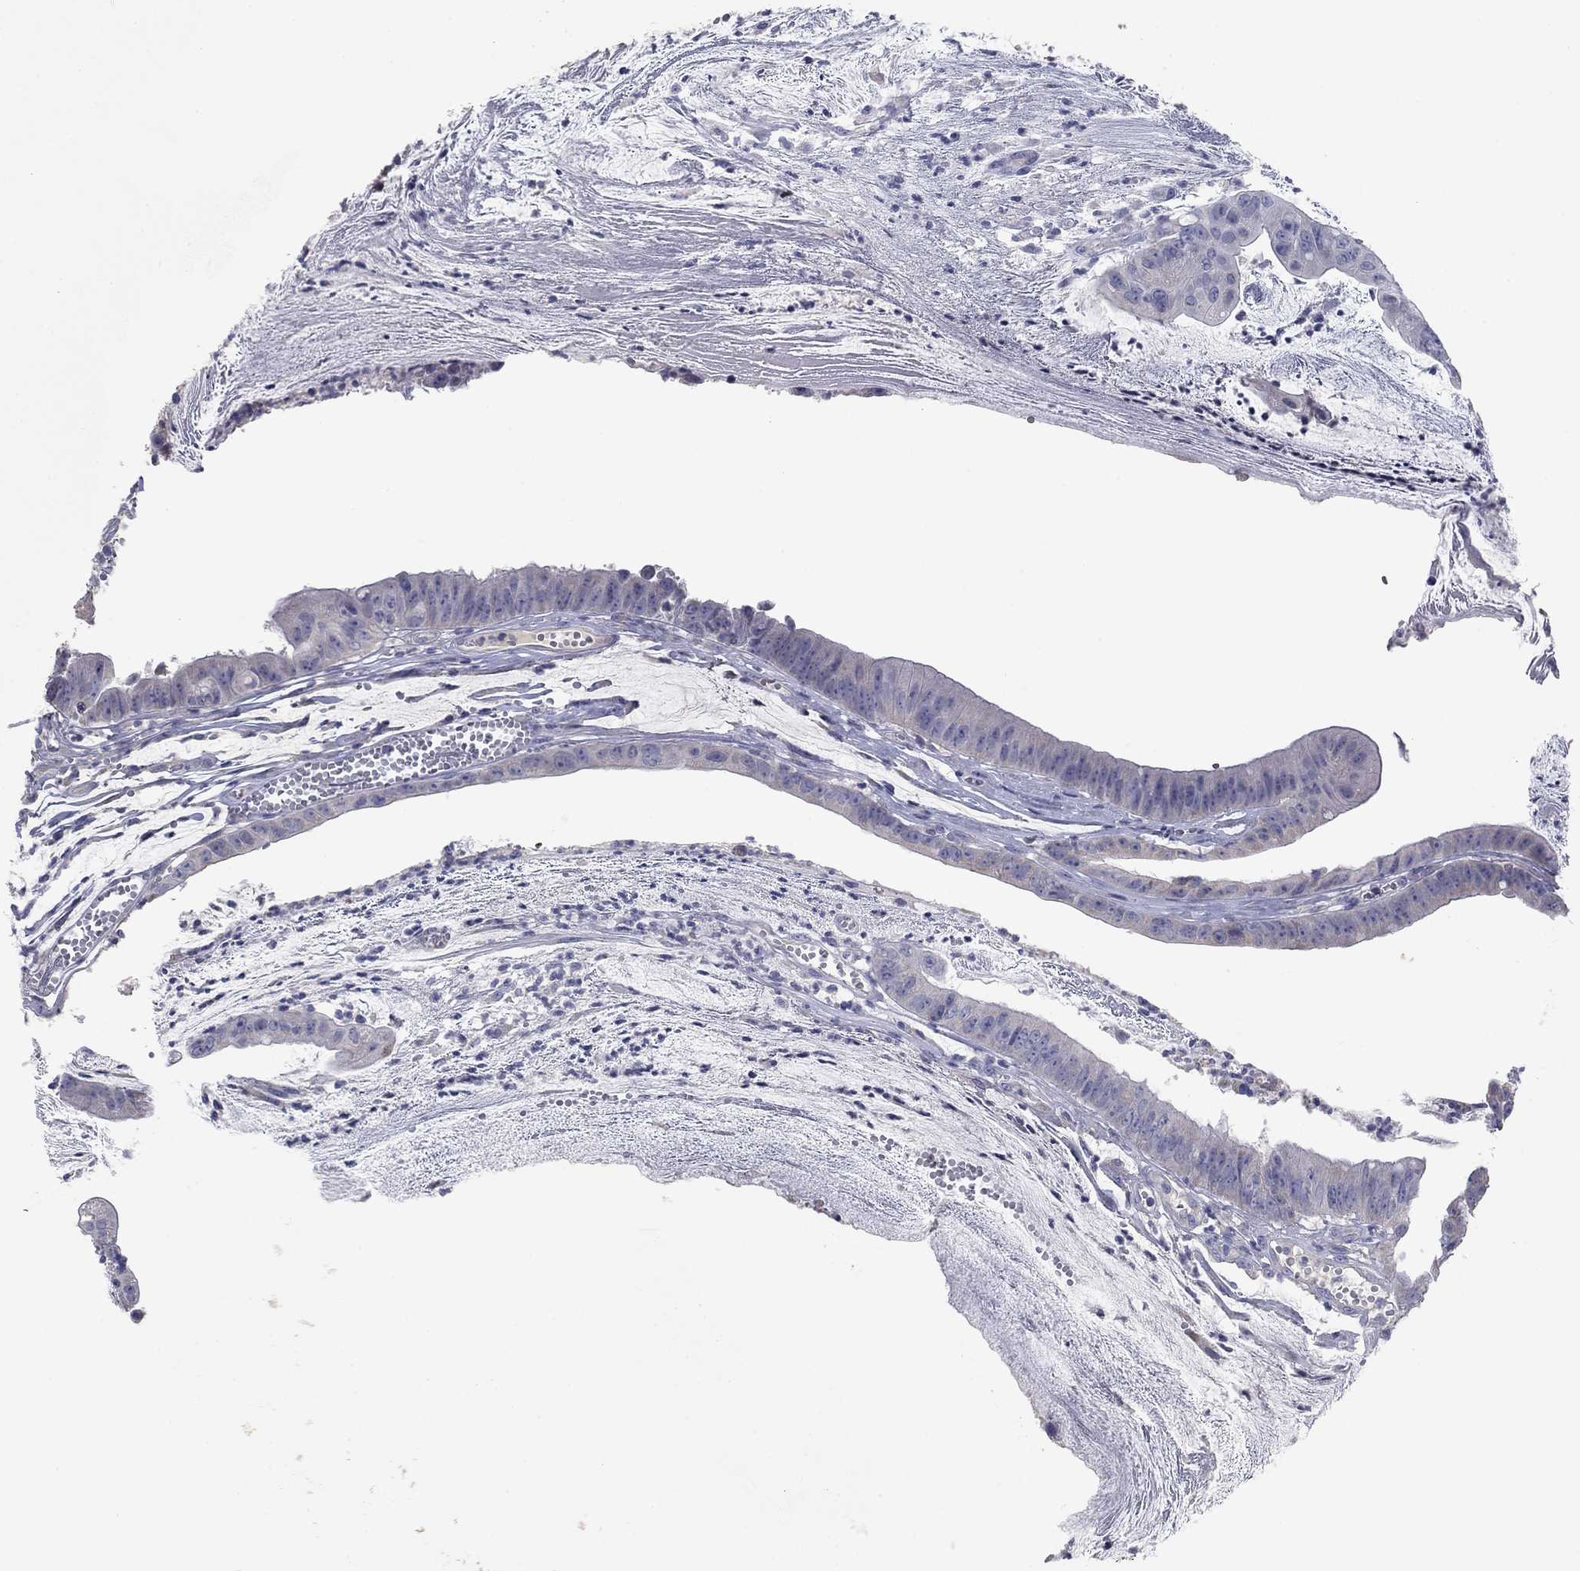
{"staining": {"intensity": "negative", "quantity": "none", "location": "none"}, "tissue": "colorectal cancer", "cell_type": "Tumor cells", "image_type": "cancer", "snomed": [{"axis": "morphology", "description": "Adenocarcinoma, NOS"}, {"axis": "topography", "description": "Colon"}], "caption": "Tumor cells are negative for protein expression in human colorectal cancer.", "gene": "PTGDS", "patient": {"sex": "female", "age": 69}}